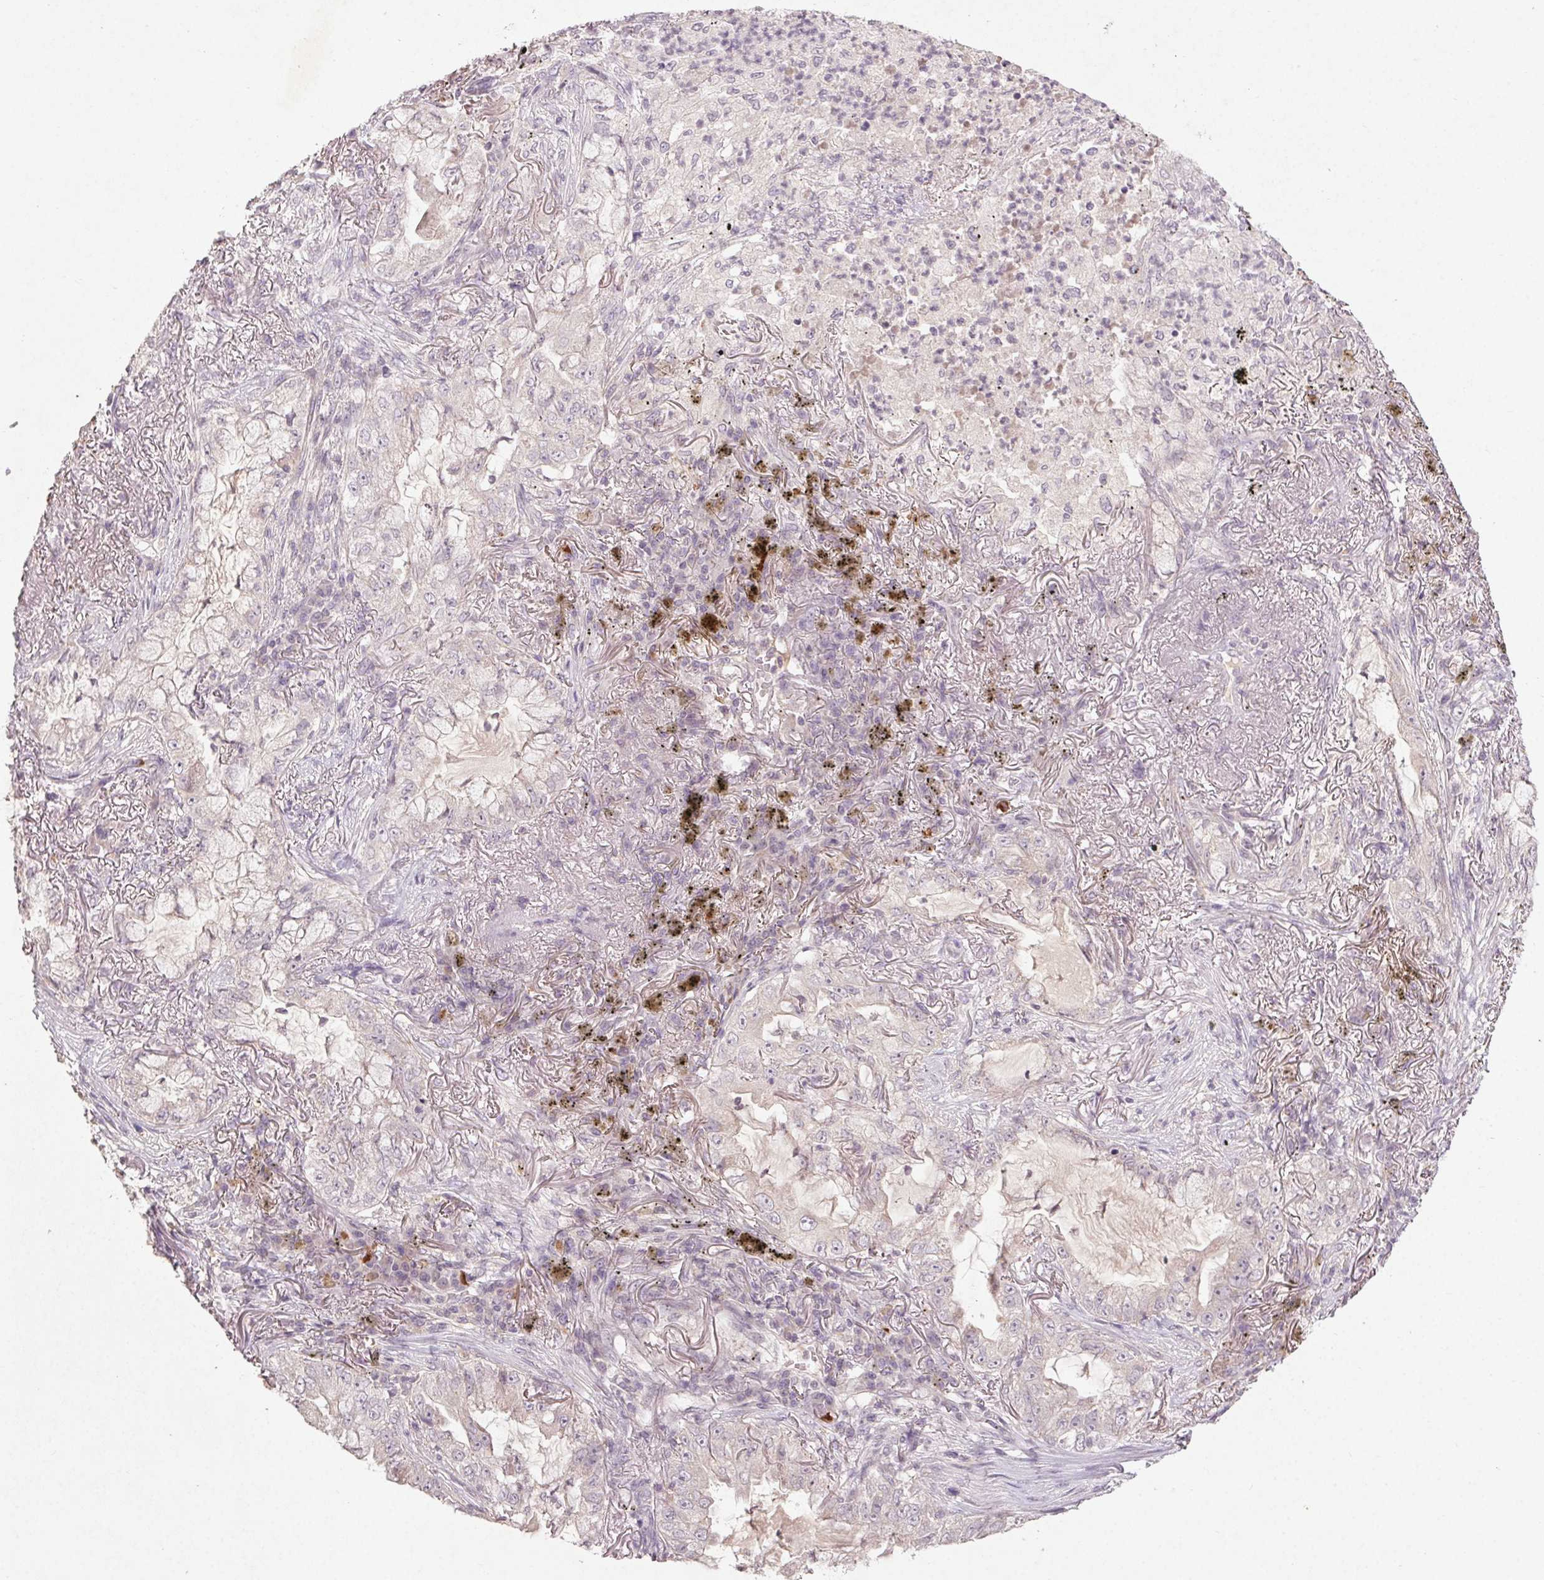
{"staining": {"intensity": "negative", "quantity": "none", "location": "none"}, "tissue": "lung cancer", "cell_type": "Tumor cells", "image_type": "cancer", "snomed": [{"axis": "morphology", "description": "Adenocarcinoma, NOS"}, {"axis": "topography", "description": "Lung"}], "caption": "Lung adenocarcinoma stained for a protein using immunohistochemistry (IHC) demonstrates no expression tumor cells.", "gene": "KLRC3", "patient": {"sex": "female", "age": 73}}